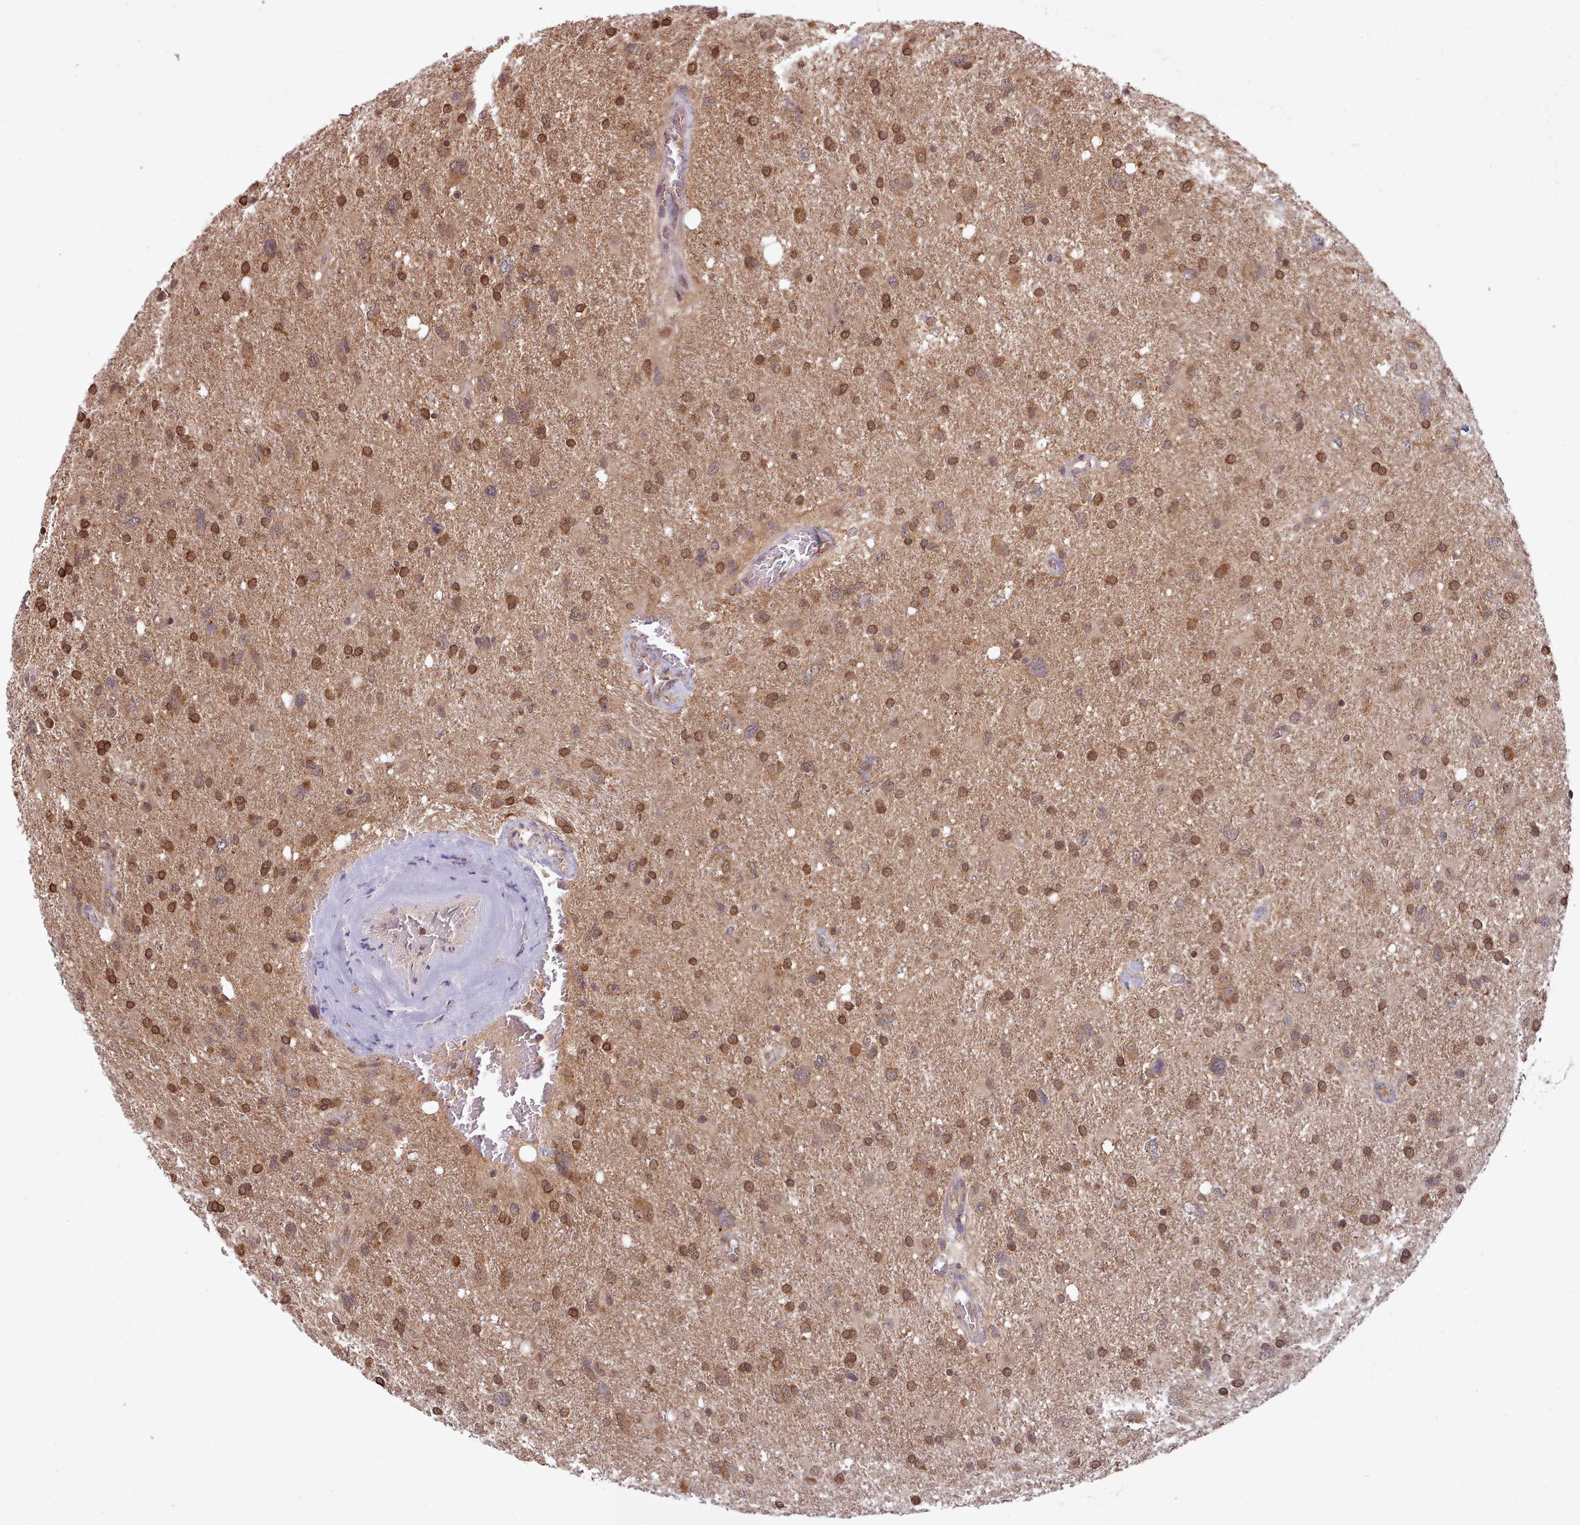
{"staining": {"intensity": "moderate", "quantity": ">75%", "location": "cytoplasmic/membranous,nuclear"}, "tissue": "glioma", "cell_type": "Tumor cells", "image_type": "cancer", "snomed": [{"axis": "morphology", "description": "Glioma, malignant, High grade"}, {"axis": "topography", "description": "Brain"}], "caption": "Glioma stained with a protein marker shows moderate staining in tumor cells.", "gene": "PIP4P1", "patient": {"sex": "male", "age": 61}}